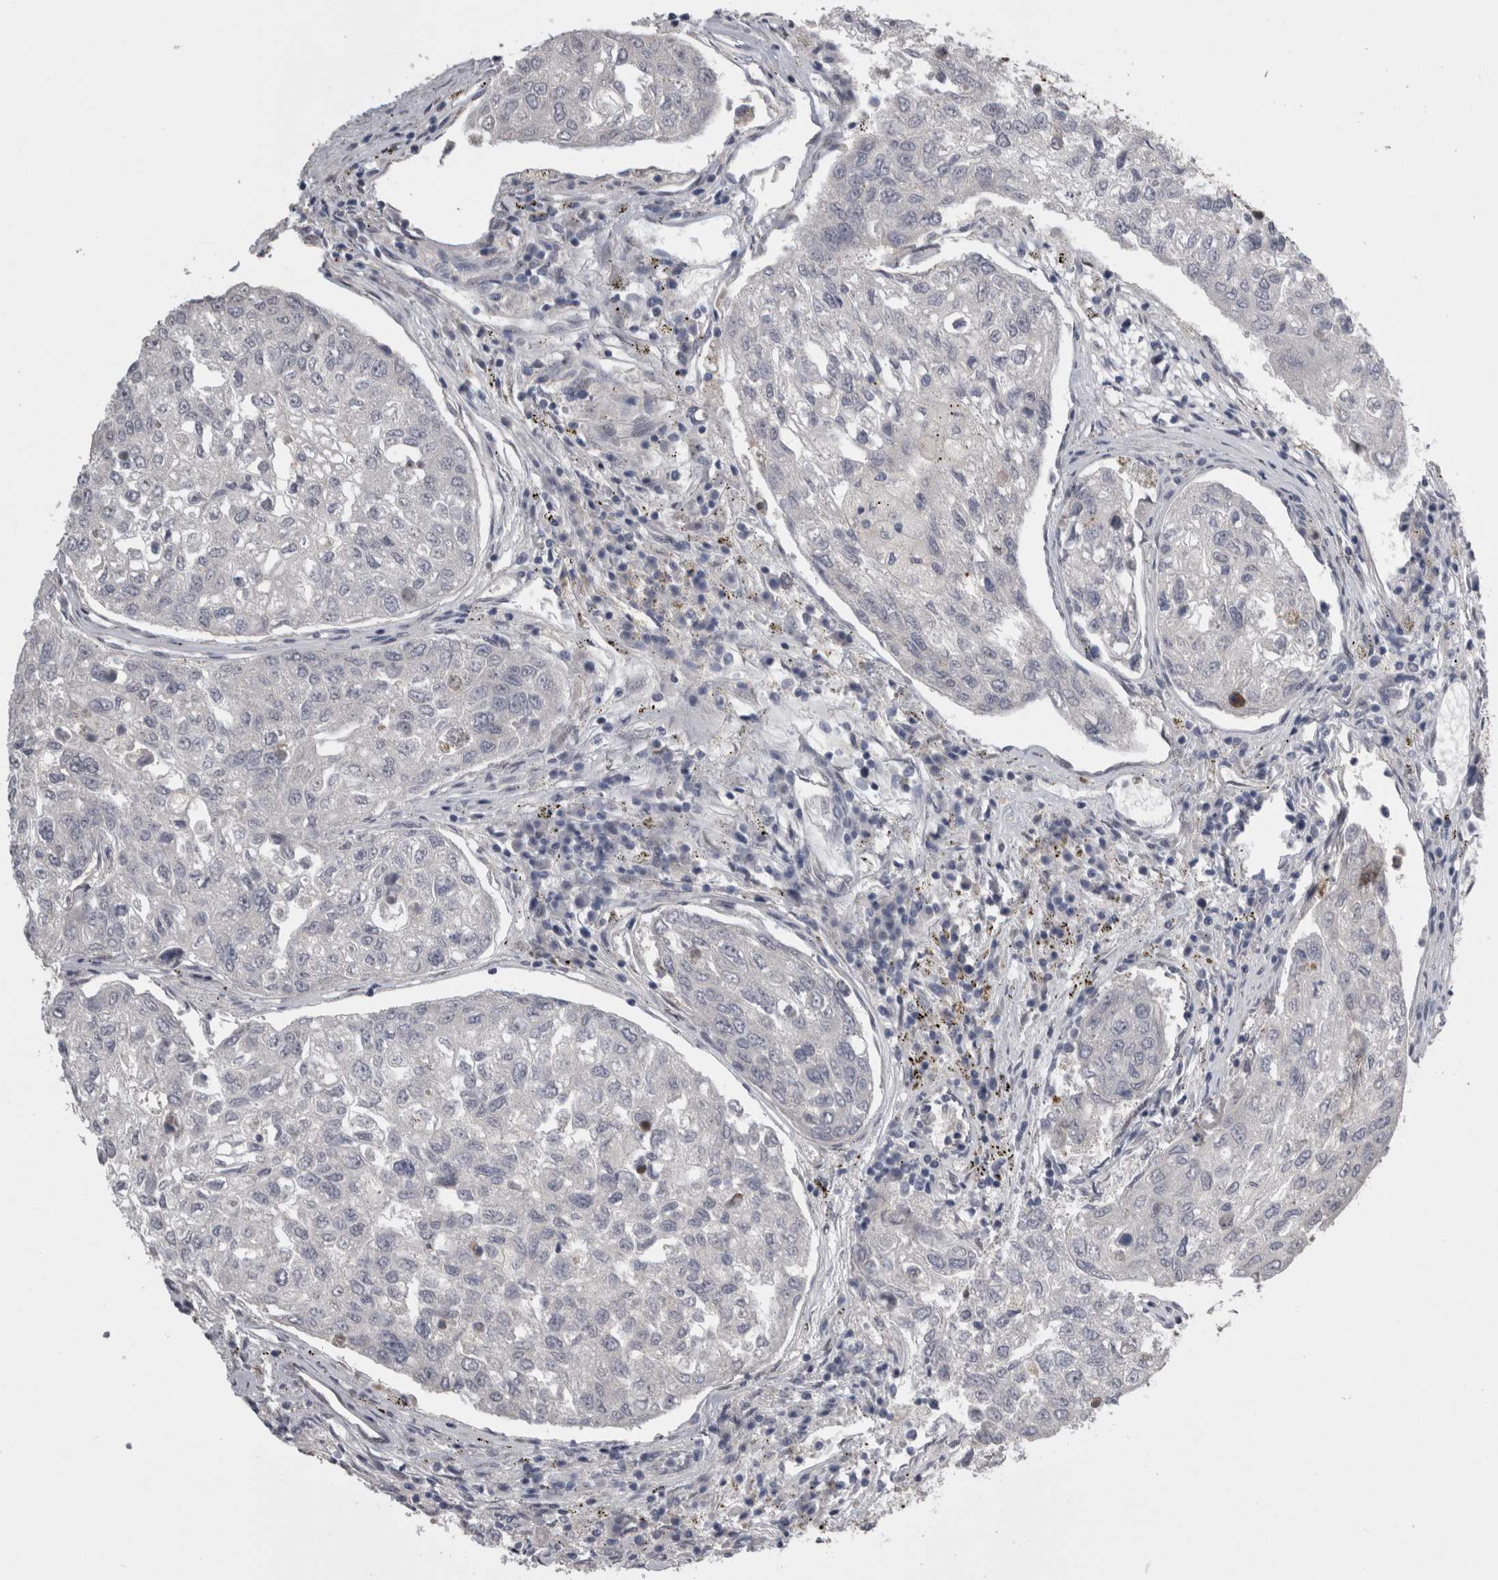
{"staining": {"intensity": "negative", "quantity": "none", "location": "none"}, "tissue": "urothelial cancer", "cell_type": "Tumor cells", "image_type": "cancer", "snomed": [{"axis": "morphology", "description": "Urothelial carcinoma, High grade"}, {"axis": "topography", "description": "Lymph node"}, {"axis": "topography", "description": "Urinary bladder"}], "caption": "Image shows no significant protein expression in tumor cells of urothelial cancer.", "gene": "C1orf54", "patient": {"sex": "male", "age": 51}}